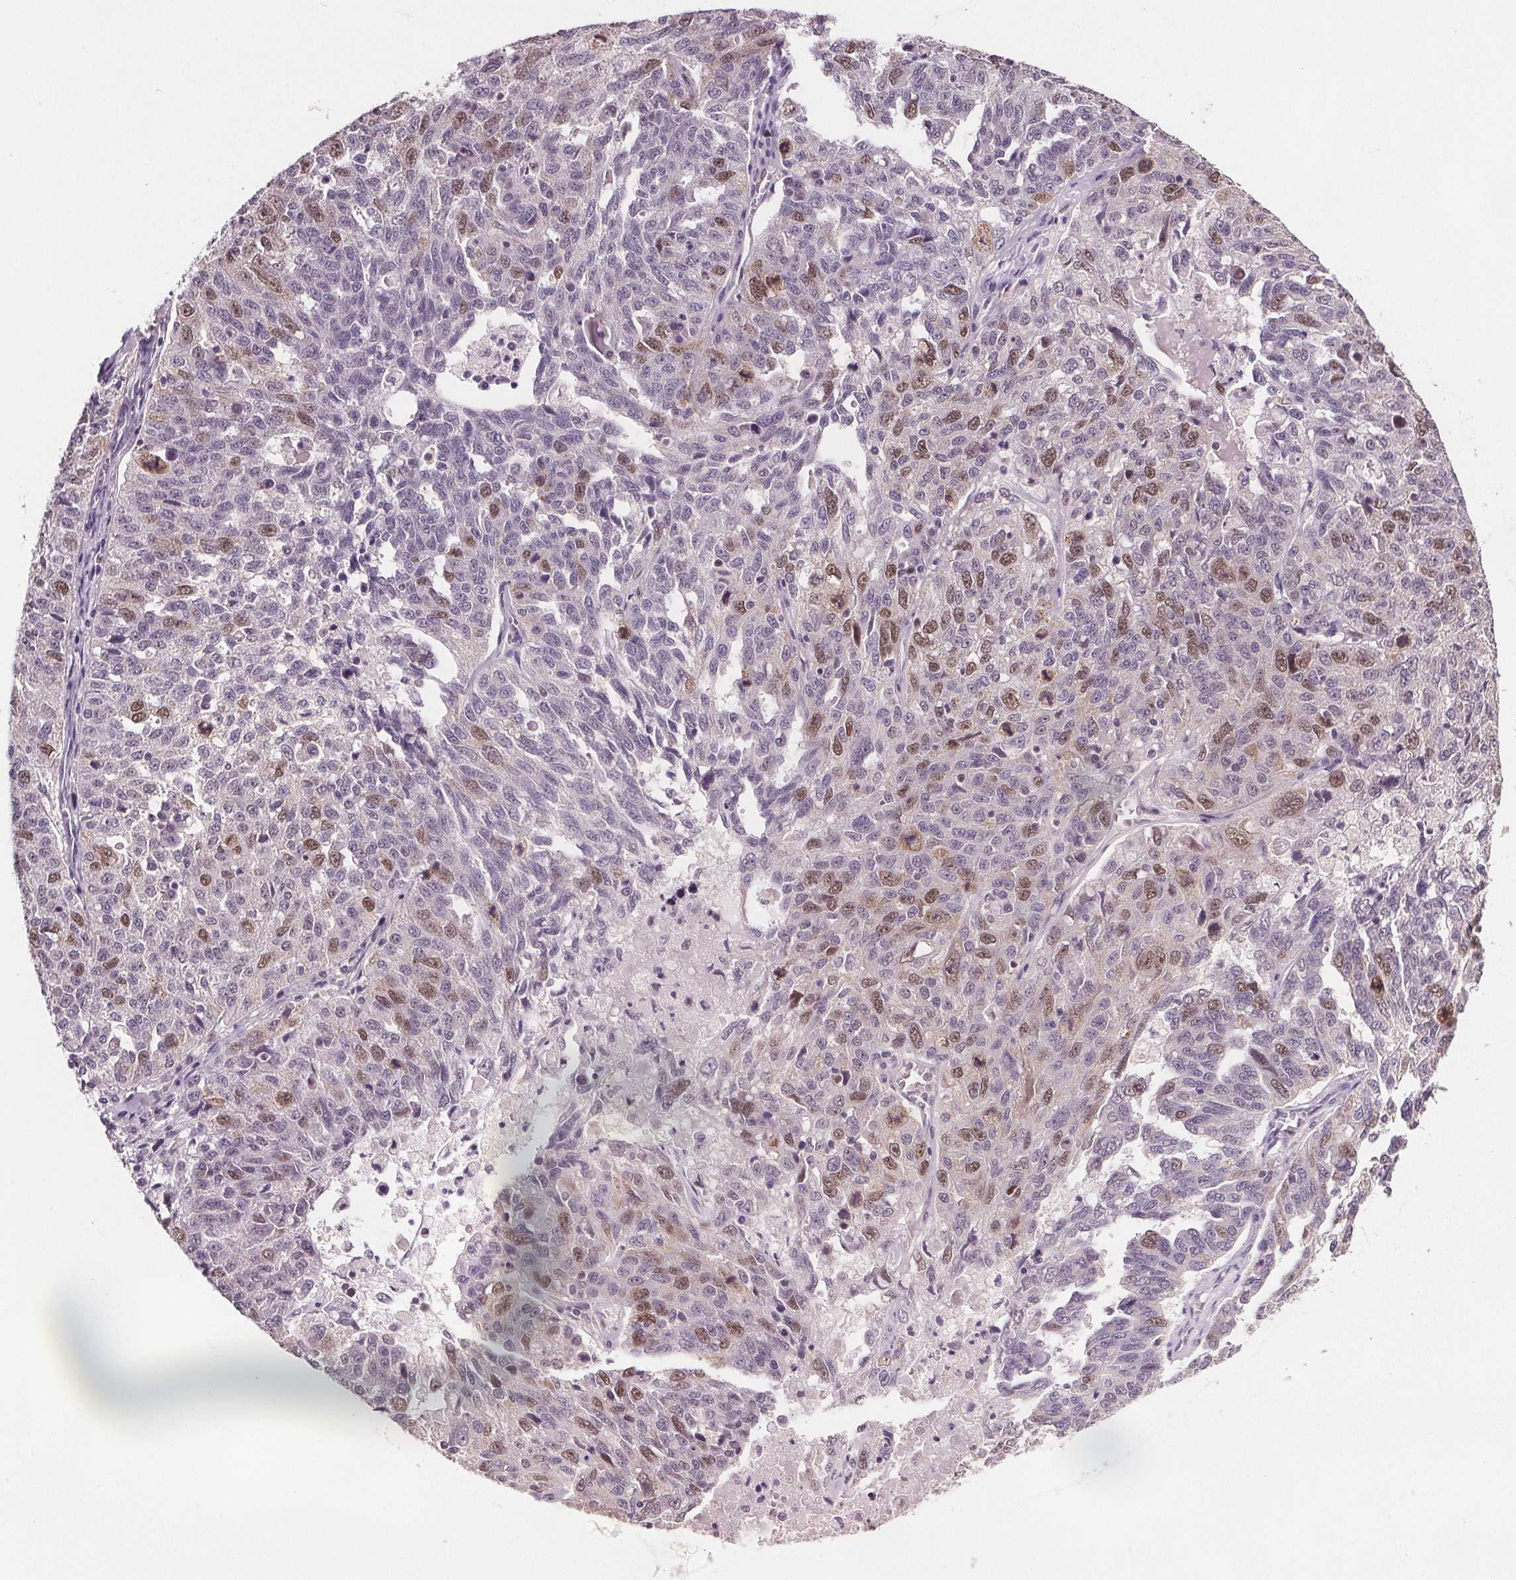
{"staining": {"intensity": "moderate", "quantity": "<25%", "location": "nuclear"}, "tissue": "ovarian cancer", "cell_type": "Tumor cells", "image_type": "cancer", "snomed": [{"axis": "morphology", "description": "Cystadenocarcinoma, serous, NOS"}, {"axis": "topography", "description": "Ovary"}], "caption": "Ovarian cancer was stained to show a protein in brown. There is low levels of moderate nuclear expression in about <25% of tumor cells.", "gene": "CENPF", "patient": {"sex": "female", "age": 71}}